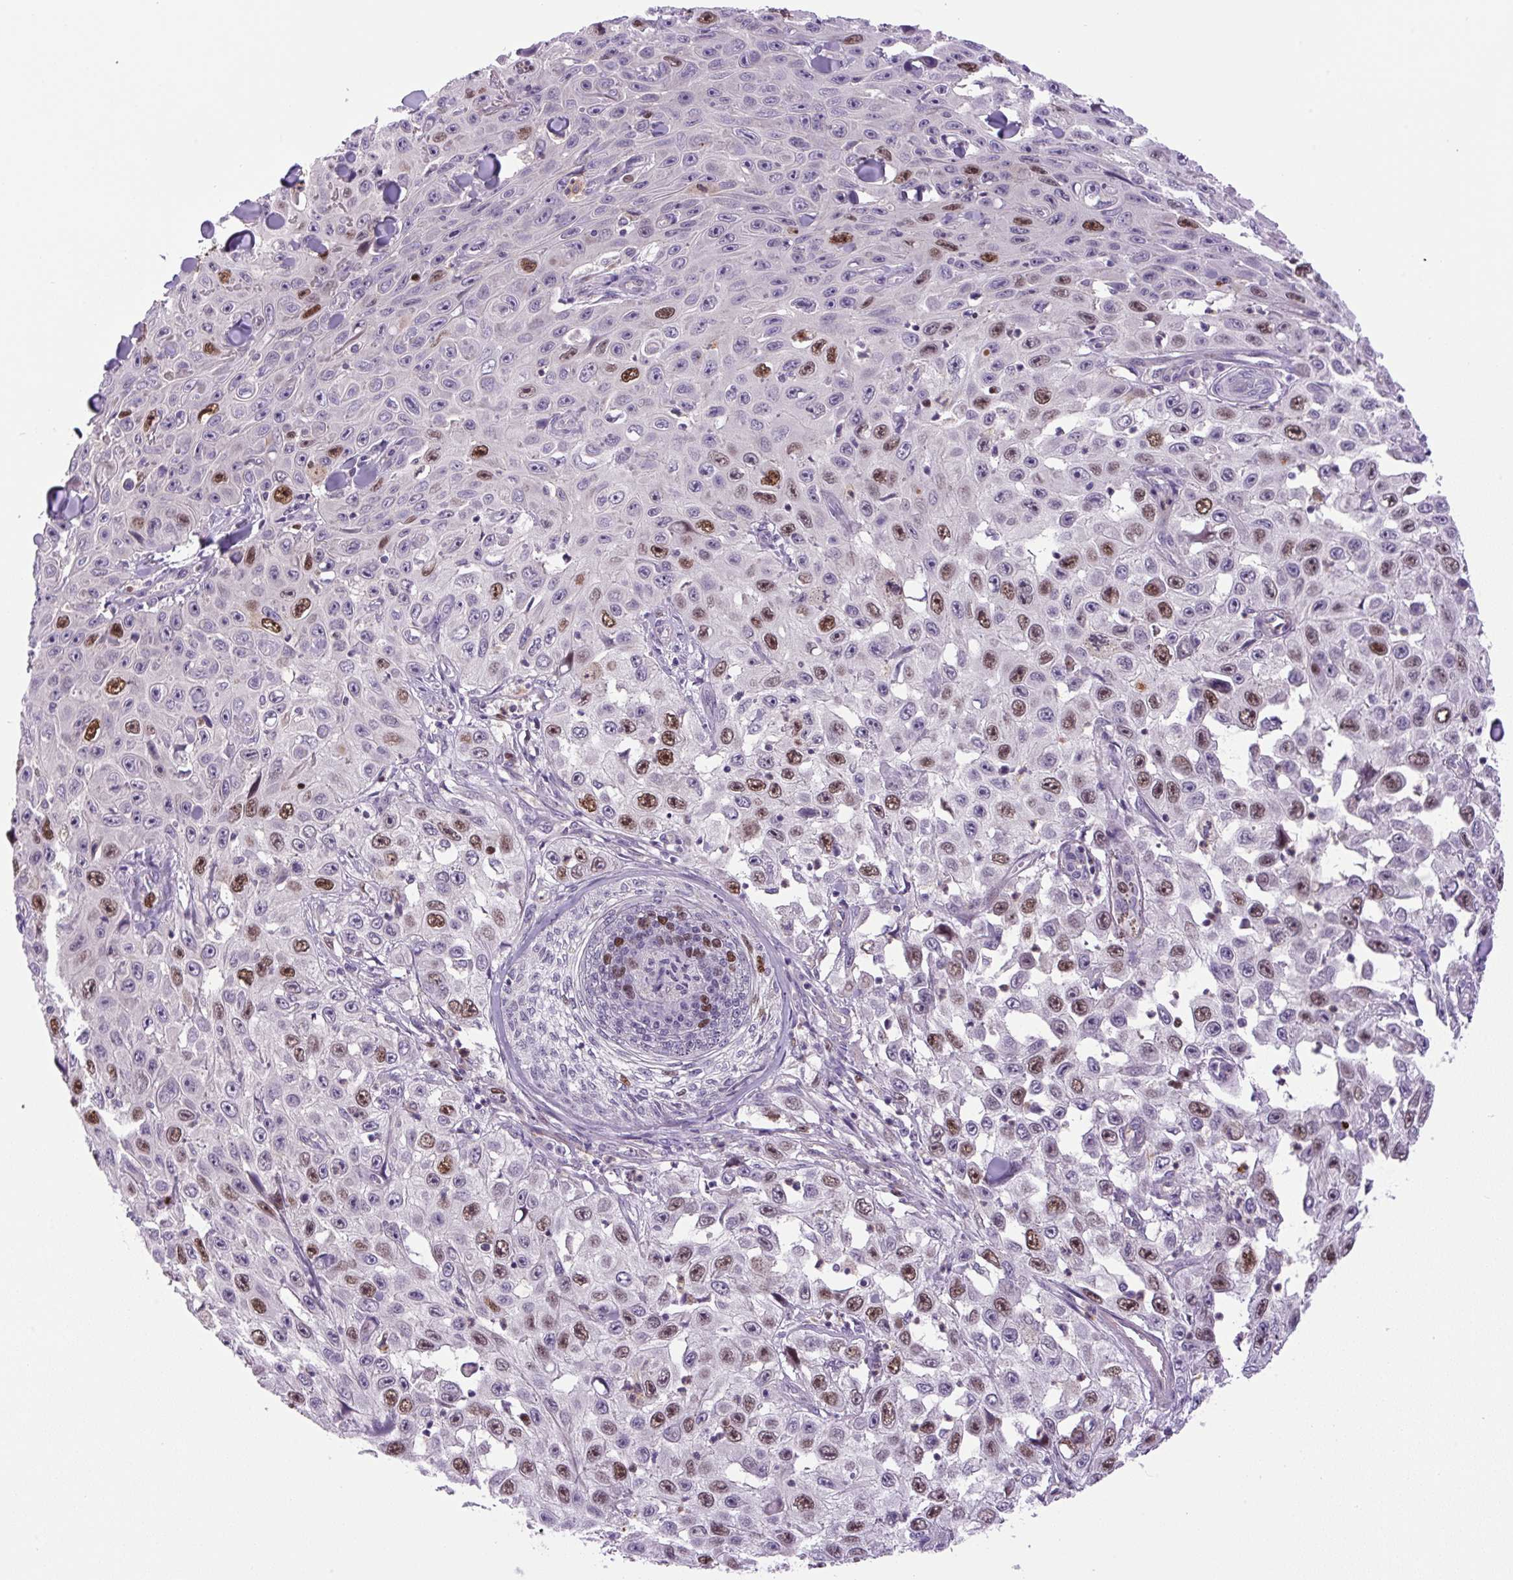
{"staining": {"intensity": "moderate", "quantity": "25%-75%", "location": "nuclear"}, "tissue": "skin cancer", "cell_type": "Tumor cells", "image_type": "cancer", "snomed": [{"axis": "morphology", "description": "Squamous cell carcinoma, NOS"}, {"axis": "topography", "description": "Skin"}], "caption": "Skin cancer stained for a protein demonstrates moderate nuclear positivity in tumor cells.", "gene": "KIFC1", "patient": {"sex": "male", "age": 82}}